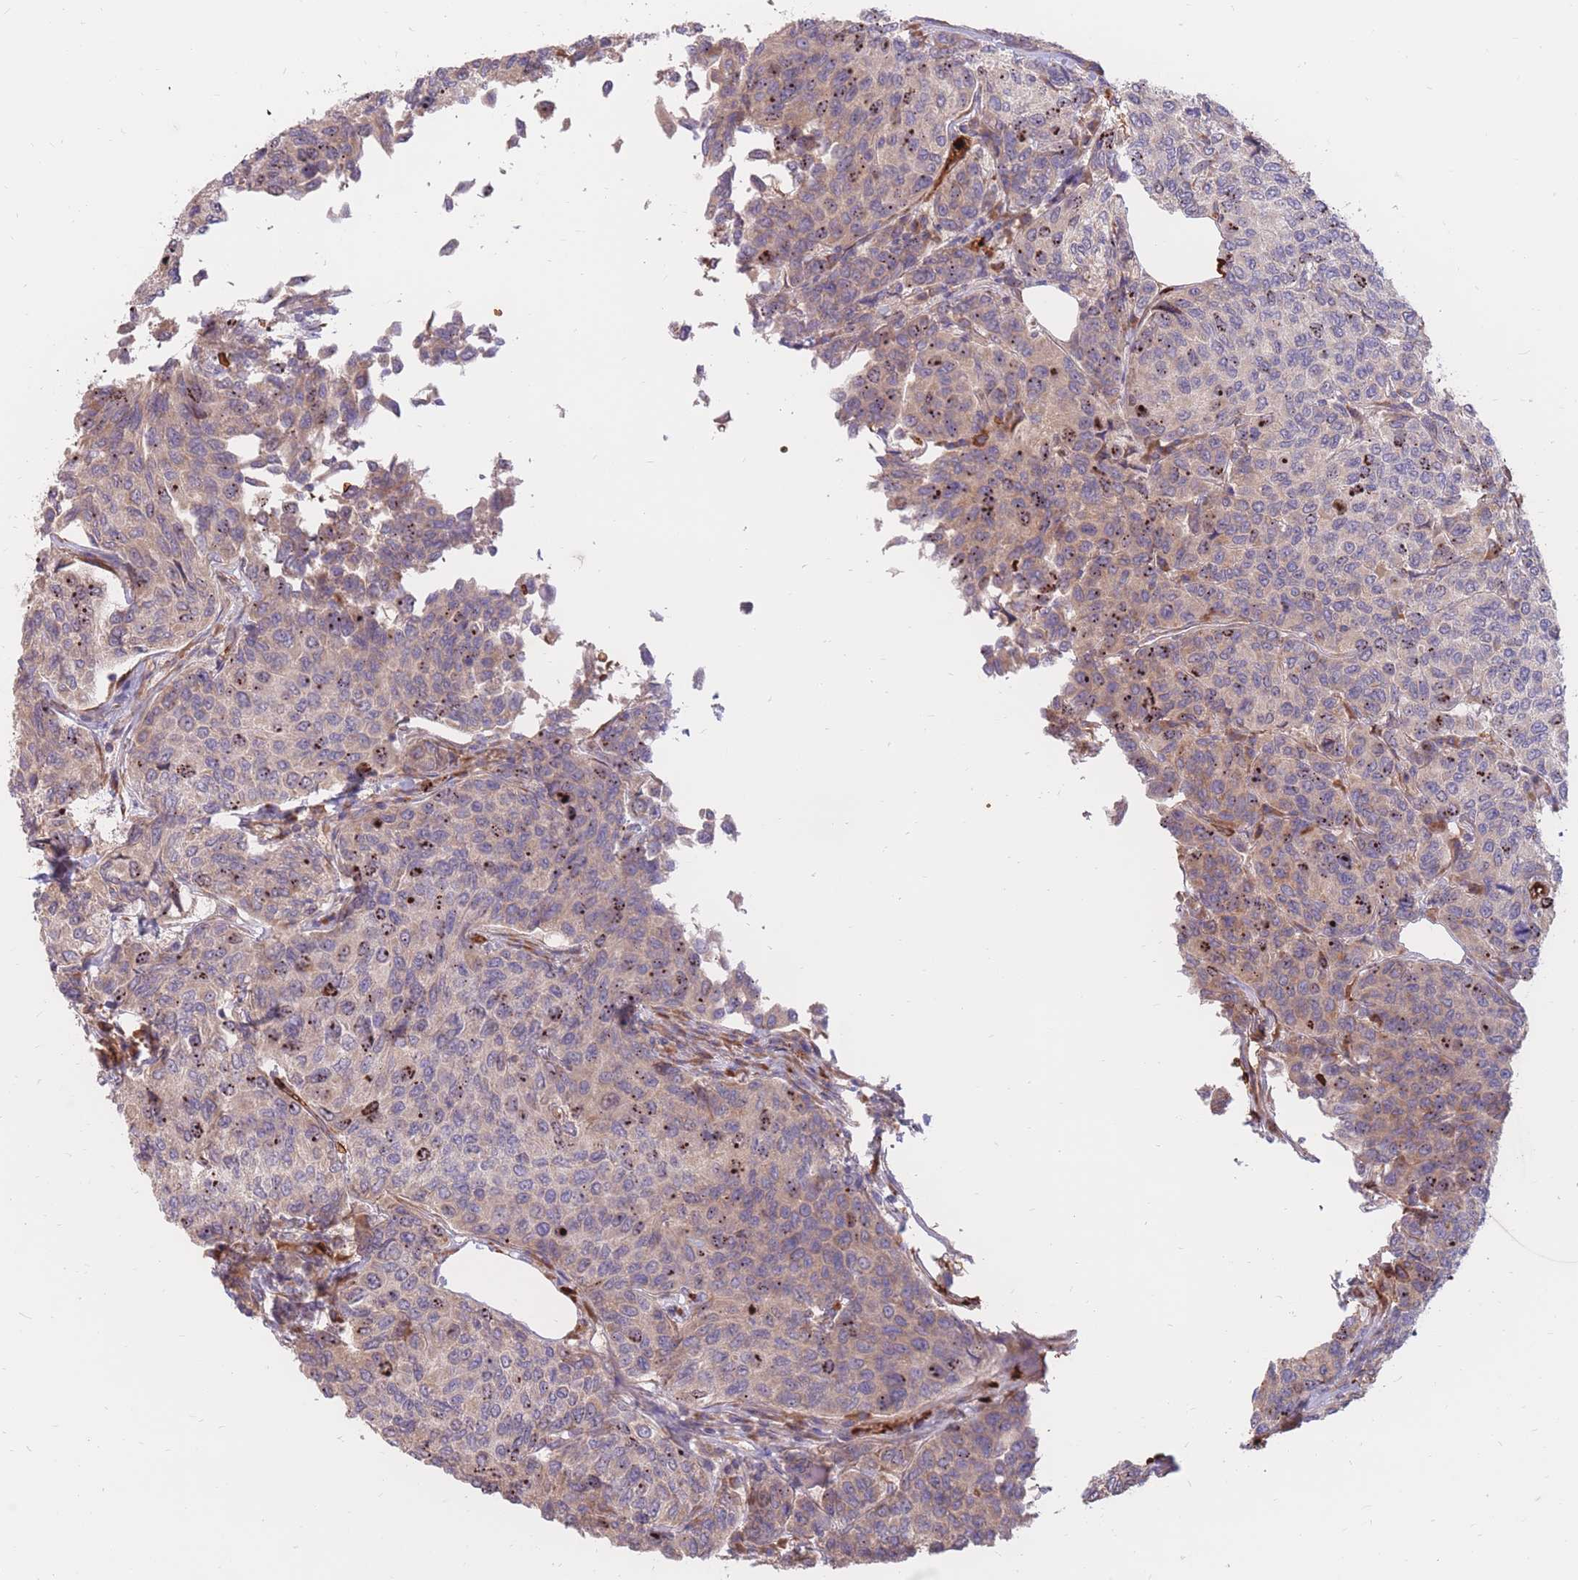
{"staining": {"intensity": "weak", "quantity": "25%-75%", "location": "cytoplasmic/membranous"}, "tissue": "breast cancer", "cell_type": "Tumor cells", "image_type": "cancer", "snomed": [{"axis": "morphology", "description": "Duct carcinoma"}, {"axis": "topography", "description": "Breast"}], "caption": "Immunohistochemical staining of human breast invasive ductal carcinoma demonstrates weak cytoplasmic/membranous protein expression in about 25%-75% of tumor cells. Nuclei are stained in blue.", "gene": "ATP10D", "patient": {"sex": "female", "age": 55}}